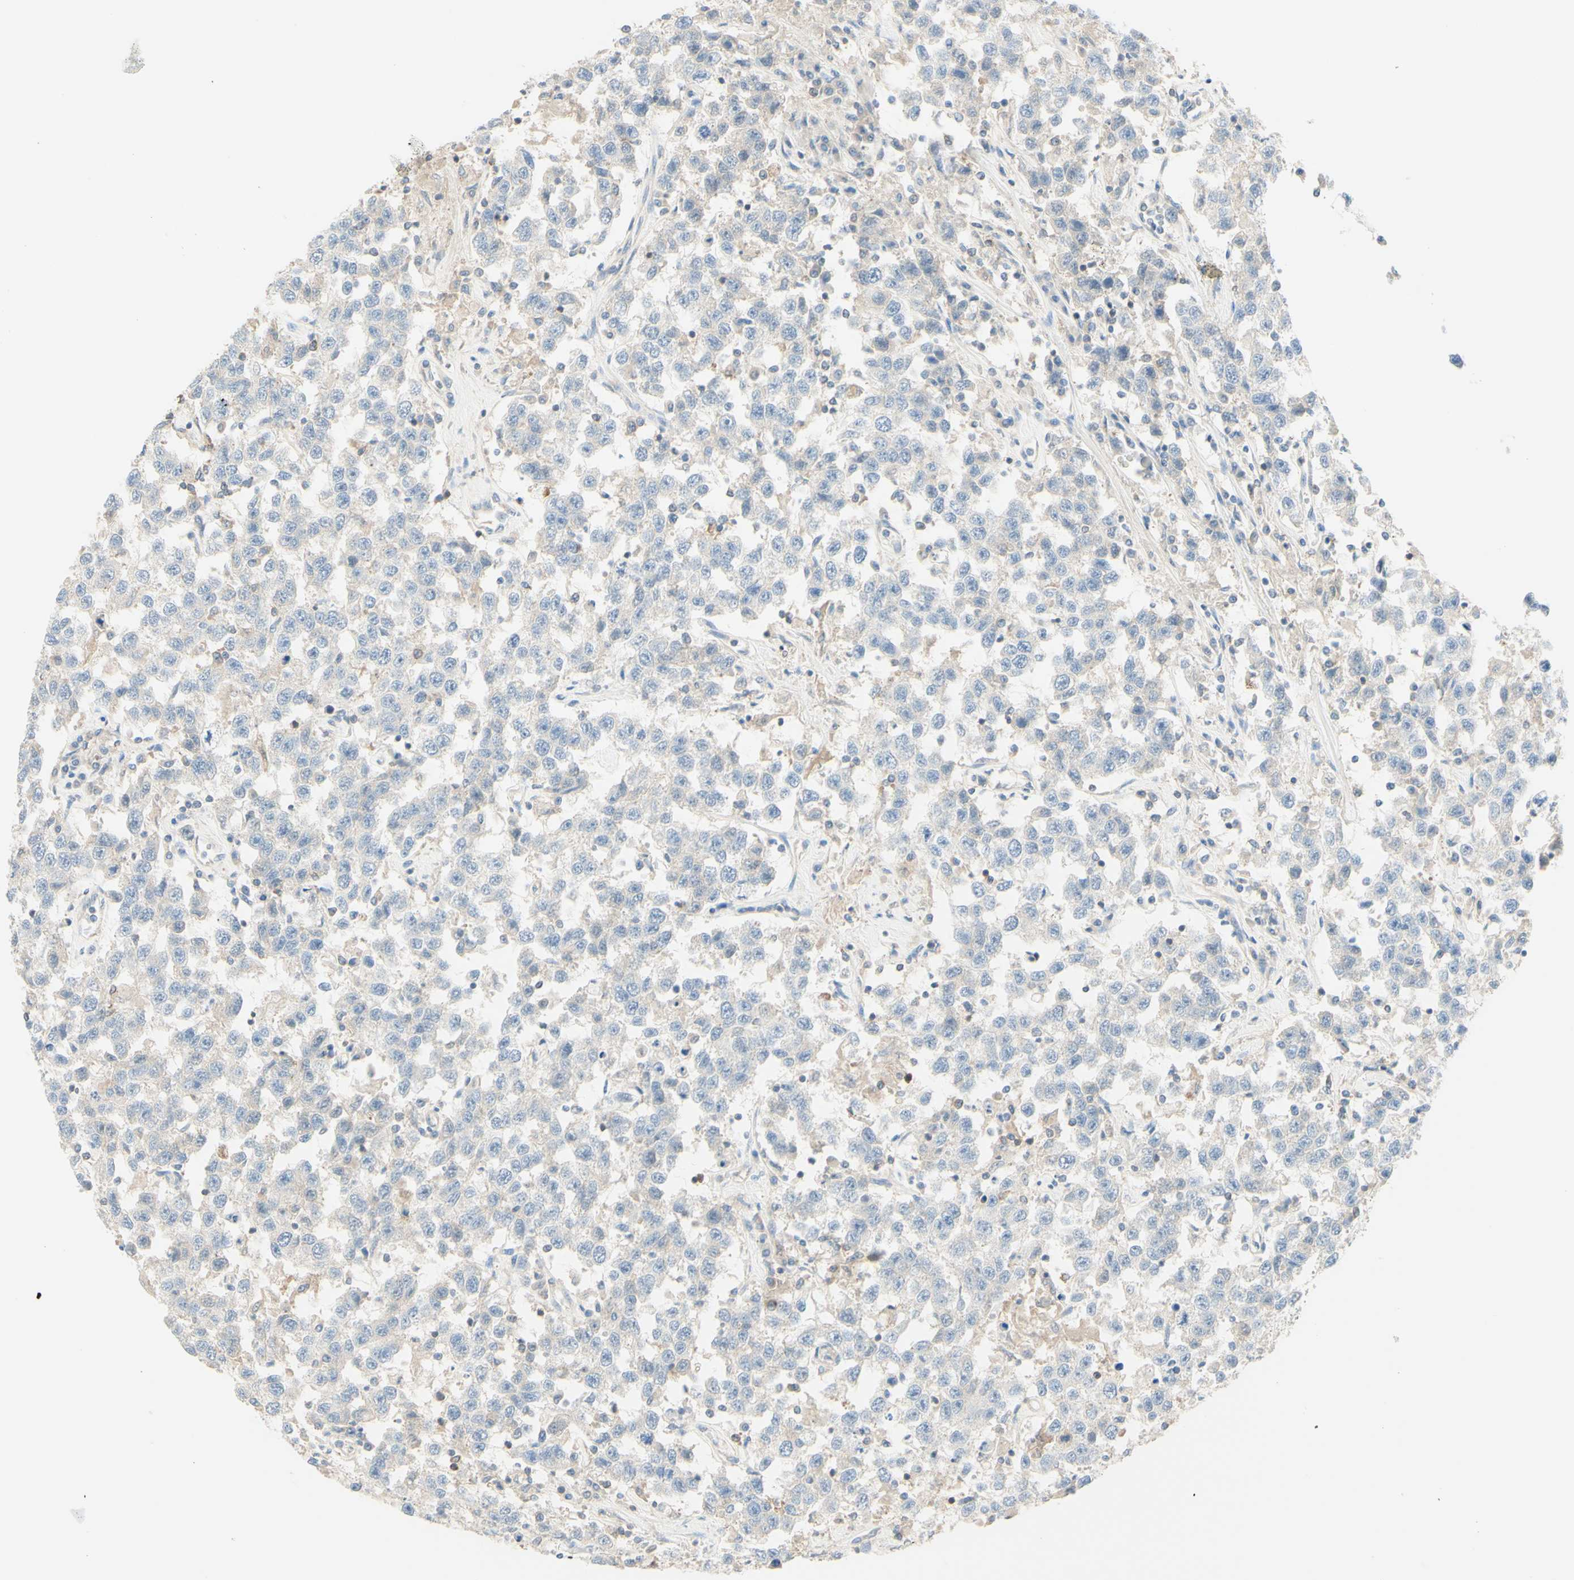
{"staining": {"intensity": "negative", "quantity": "none", "location": "none"}, "tissue": "testis cancer", "cell_type": "Tumor cells", "image_type": "cancer", "snomed": [{"axis": "morphology", "description": "Seminoma, NOS"}, {"axis": "topography", "description": "Testis"}], "caption": "Testis cancer stained for a protein using IHC reveals no staining tumor cells.", "gene": "MTM1", "patient": {"sex": "male", "age": 41}}